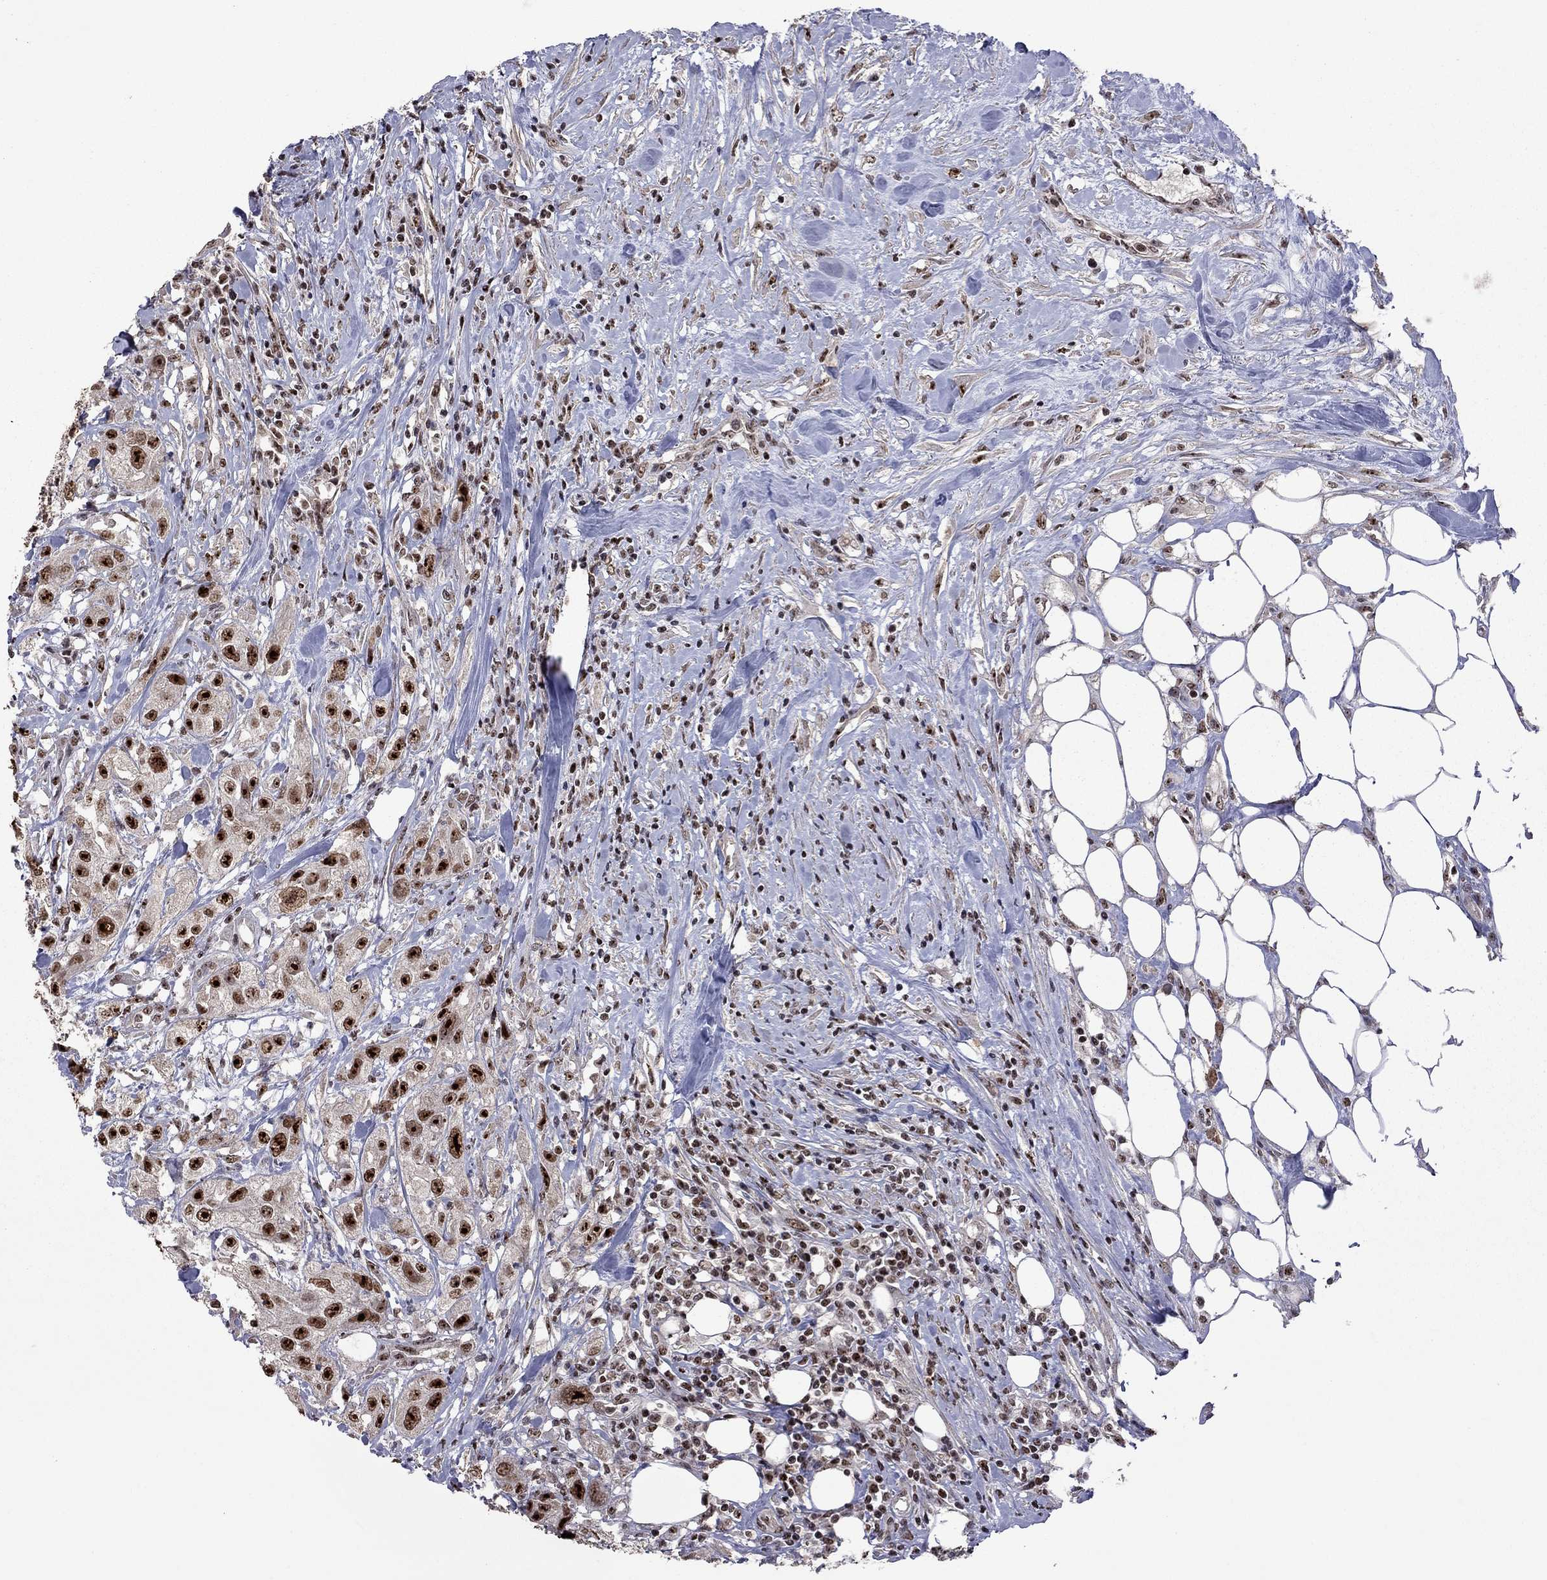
{"staining": {"intensity": "strong", "quantity": ">75%", "location": "nuclear"}, "tissue": "urothelial cancer", "cell_type": "Tumor cells", "image_type": "cancer", "snomed": [{"axis": "morphology", "description": "Urothelial carcinoma, High grade"}, {"axis": "topography", "description": "Urinary bladder"}], "caption": "Protein expression analysis of human urothelial carcinoma (high-grade) reveals strong nuclear staining in about >75% of tumor cells.", "gene": "SPOUT1", "patient": {"sex": "male", "age": 79}}